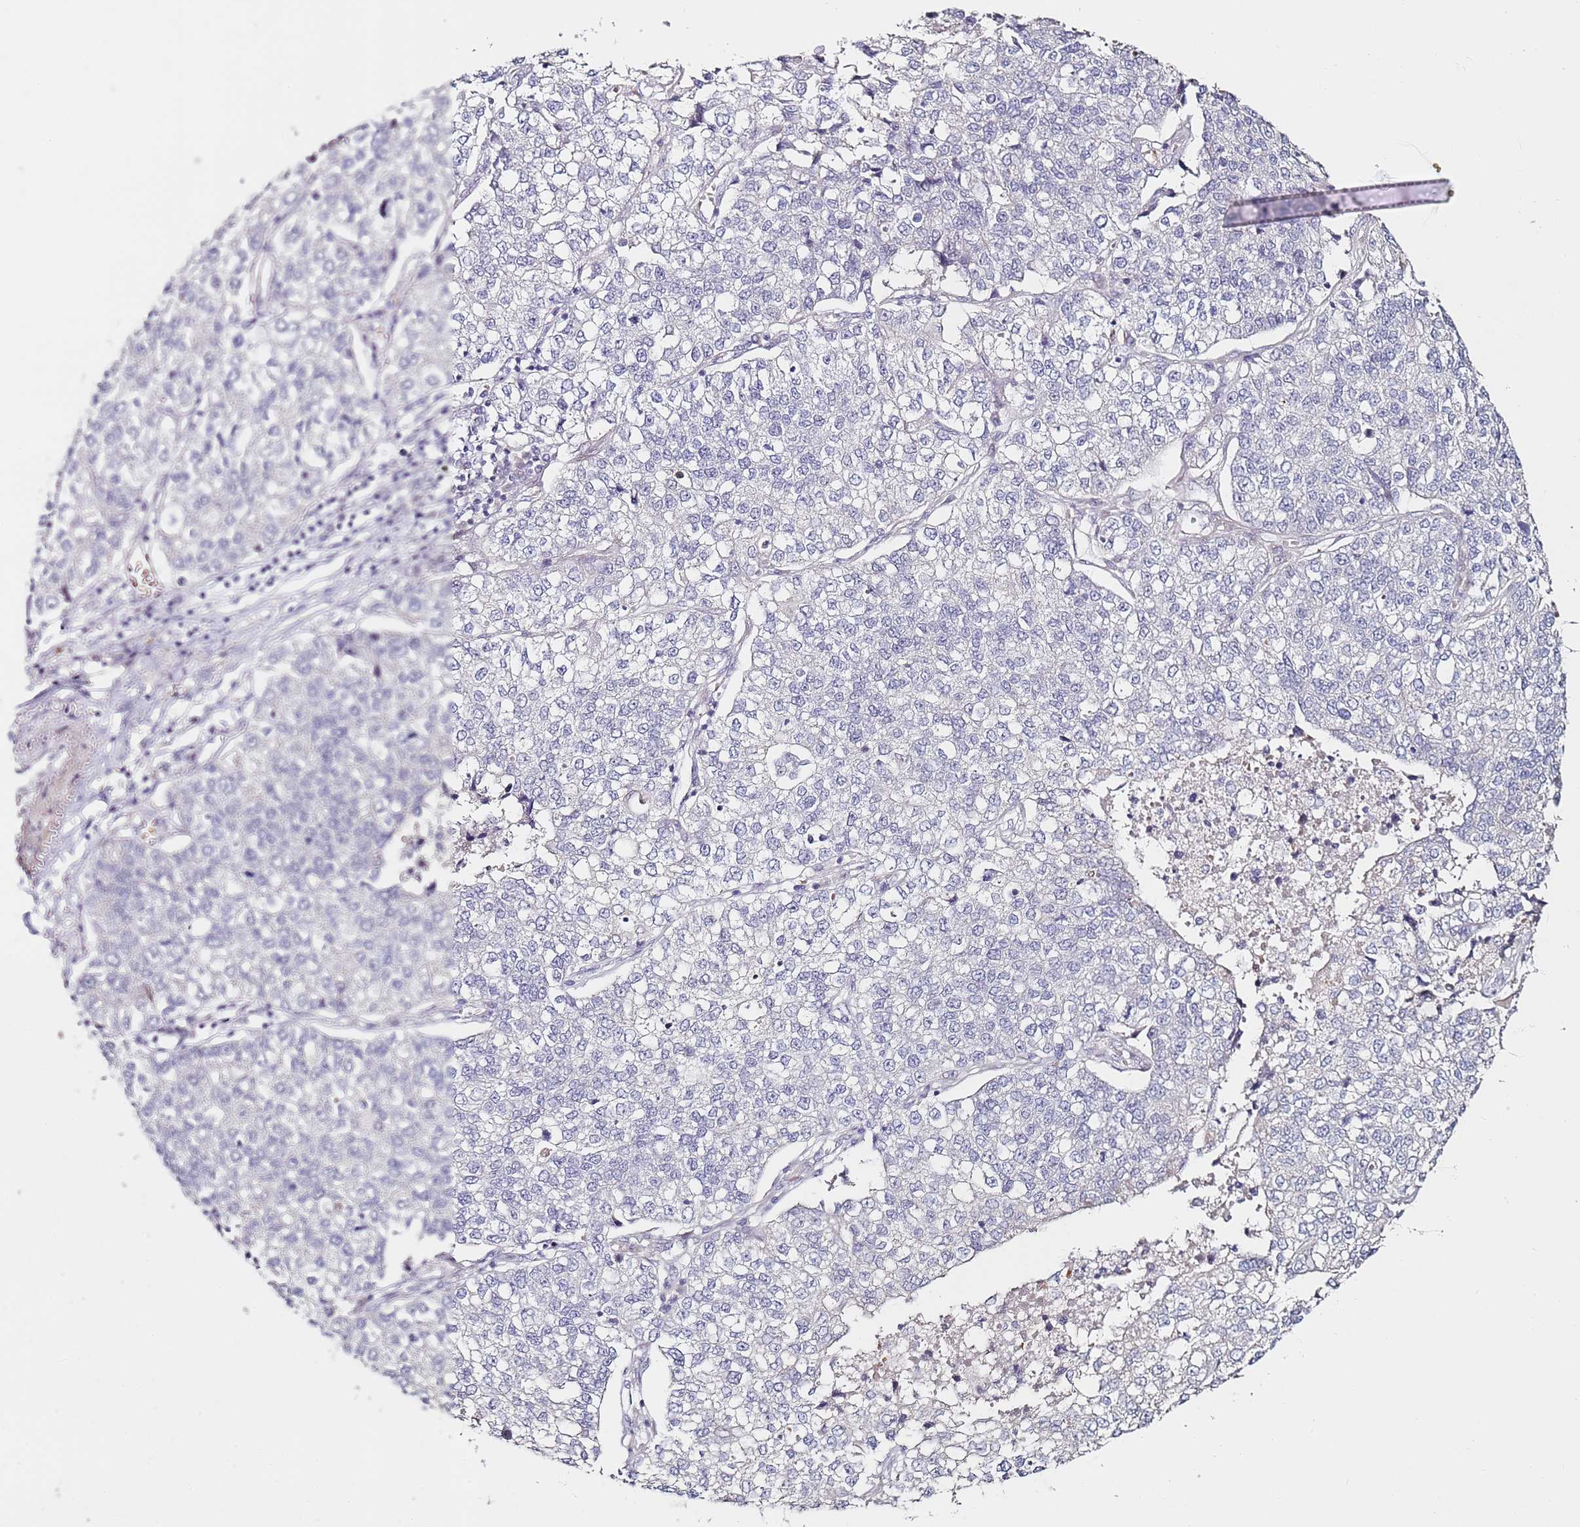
{"staining": {"intensity": "negative", "quantity": "none", "location": "none"}, "tissue": "lung cancer", "cell_type": "Tumor cells", "image_type": "cancer", "snomed": [{"axis": "morphology", "description": "Adenocarcinoma, NOS"}, {"axis": "topography", "description": "Lung"}], "caption": "The immunohistochemistry image has no significant staining in tumor cells of lung cancer (adenocarcinoma) tissue.", "gene": "RARS2", "patient": {"sex": "male", "age": 49}}